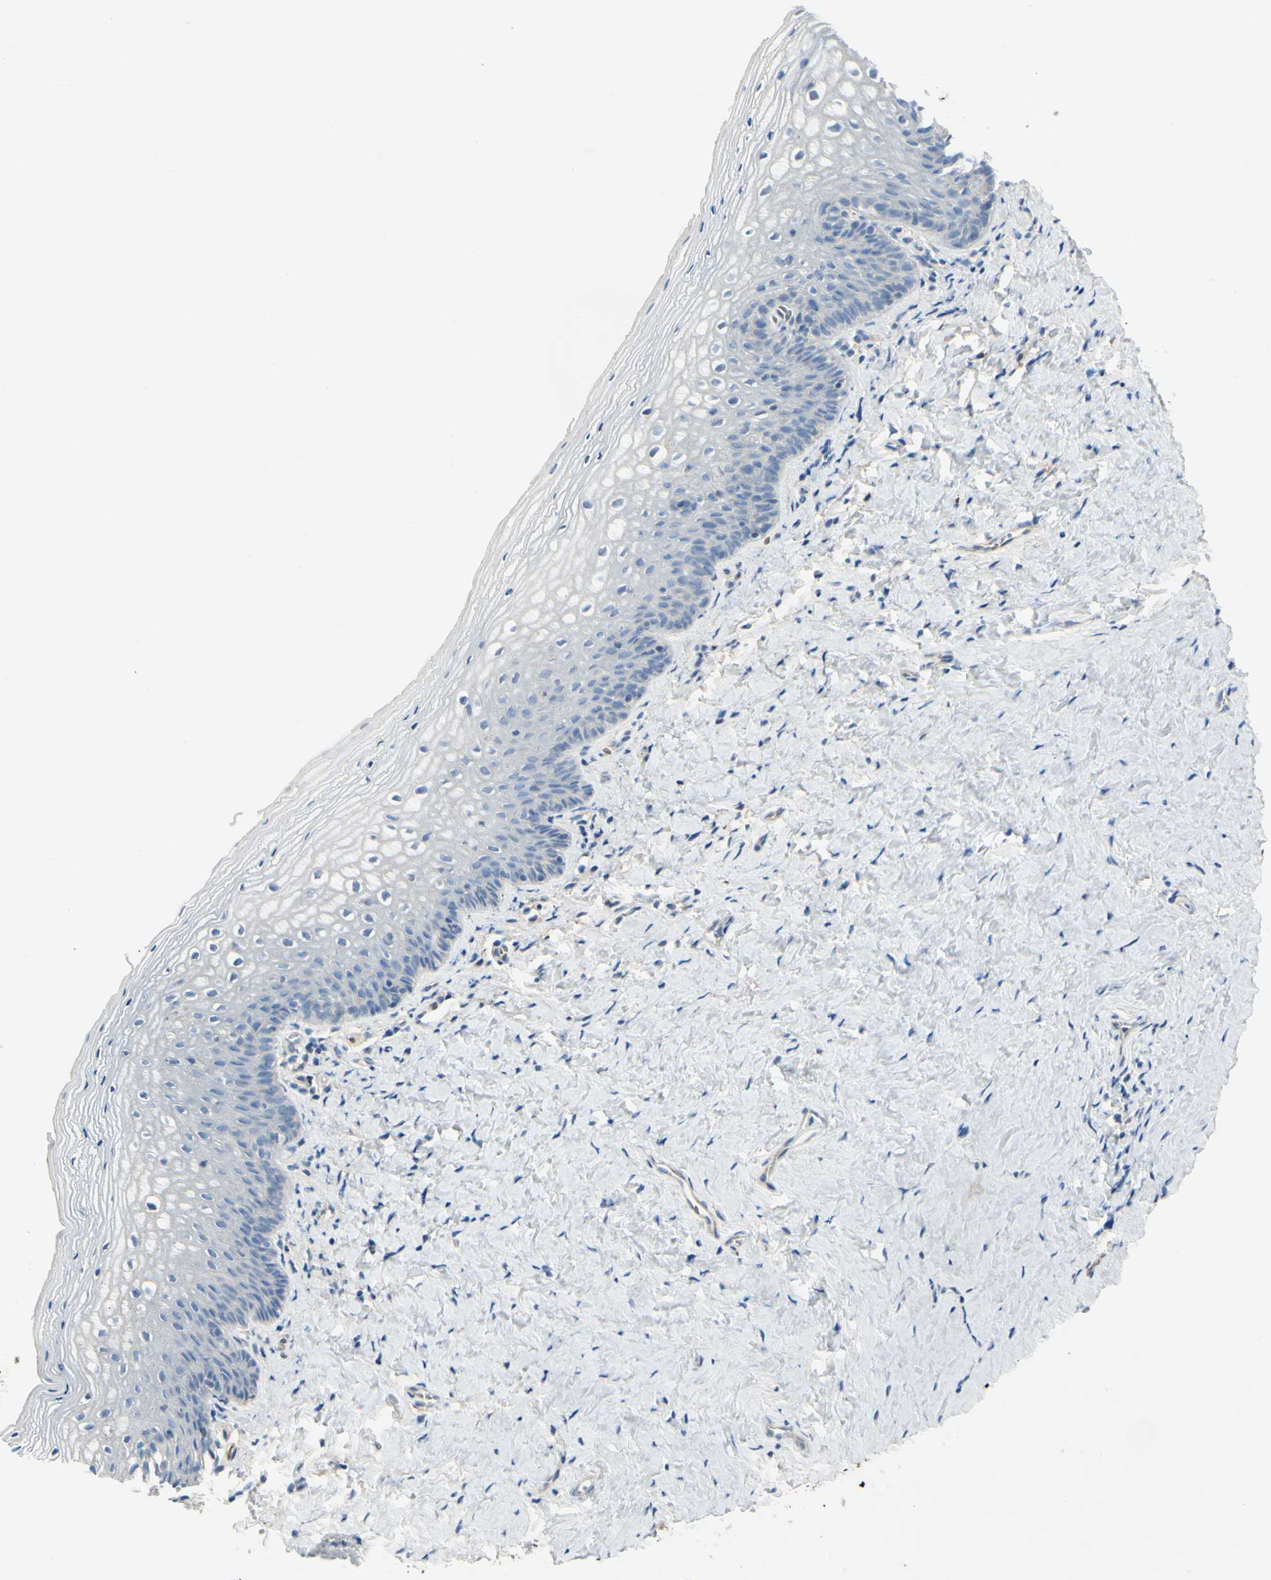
{"staining": {"intensity": "negative", "quantity": "none", "location": "none"}, "tissue": "vagina", "cell_type": "Squamous epithelial cells", "image_type": "normal", "snomed": [{"axis": "morphology", "description": "Normal tissue, NOS"}, {"axis": "topography", "description": "Vagina"}], "caption": "Immunohistochemical staining of normal vagina exhibits no significant positivity in squamous epithelial cells.", "gene": "NCBP2L", "patient": {"sex": "female", "age": 46}}